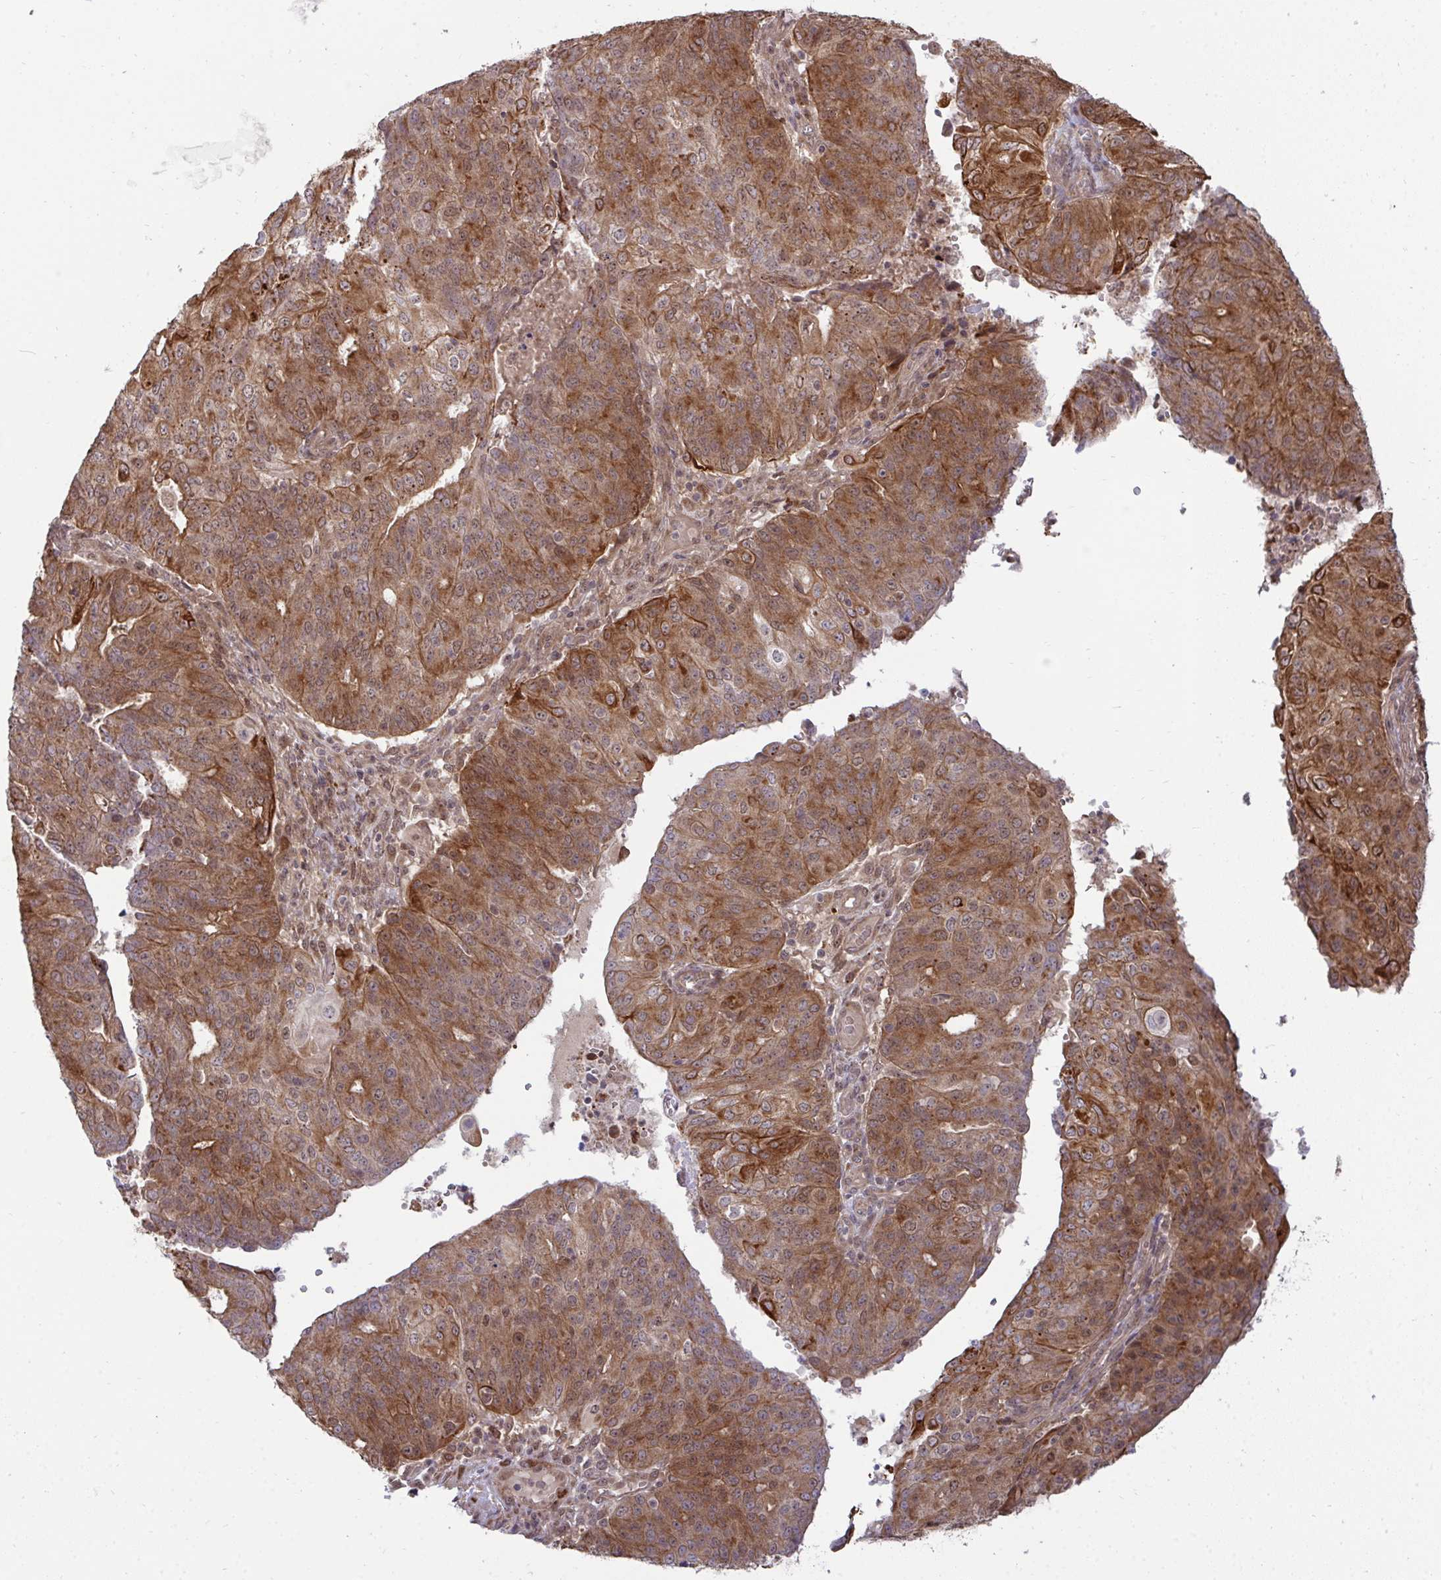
{"staining": {"intensity": "moderate", "quantity": ">75%", "location": "cytoplasmic/membranous"}, "tissue": "endometrial cancer", "cell_type": "Tumor cells", "image_type": "cancer", "snomed": [{"axis": "morphology", "description": "Adenocarcinoma, NOS"}, {"axis": "topography", "description": "Endometrium"}], "caption": "Approximately >75% of tumor cells in human endometrial adenocarcinoma demonstrate moderate cytoplasmic/membranous protein positivity as visualized by brown immunohistochemical staining.", "gene": "TRIM44", "patient": {"sex": "female", "age": 82}}